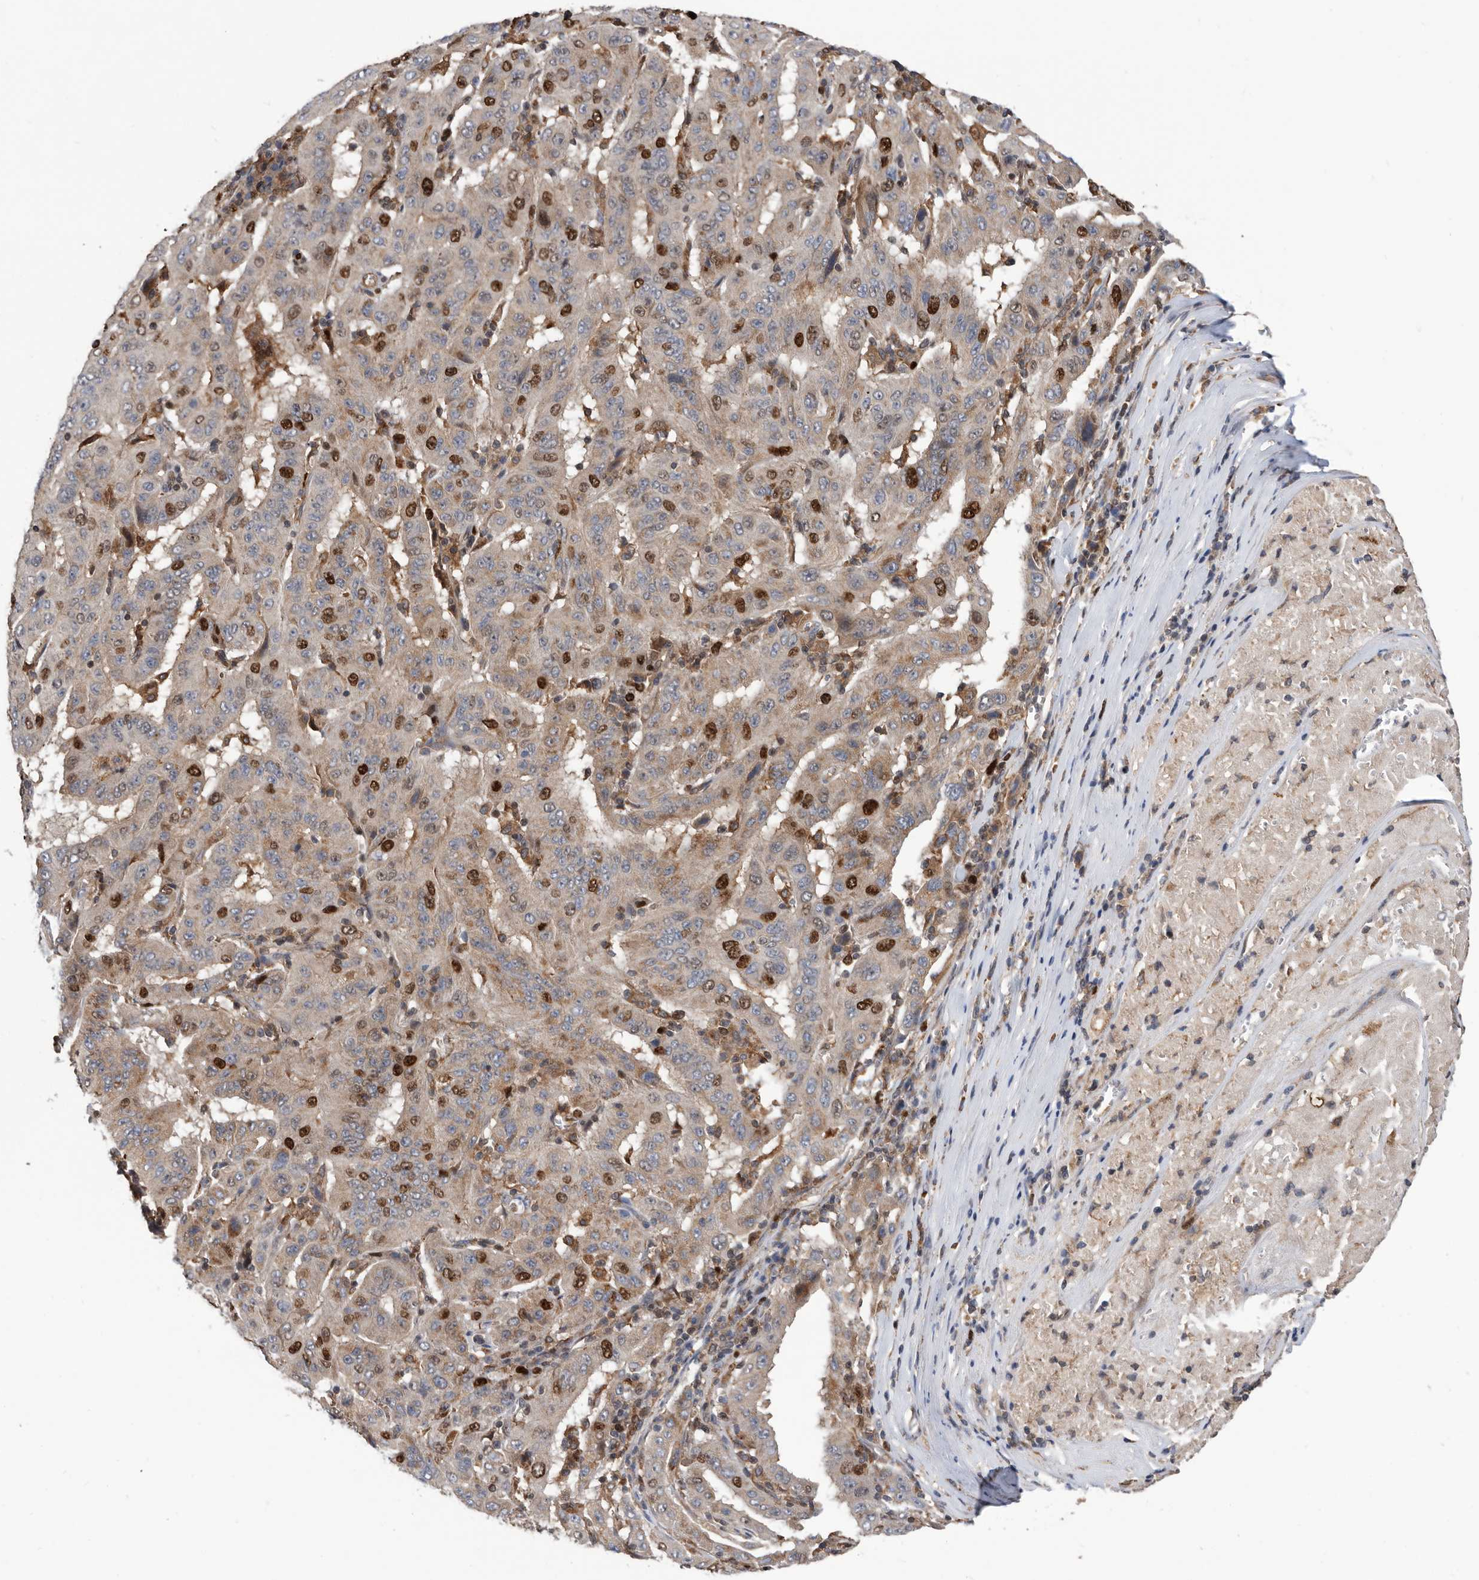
{"staining": {"intensity": "strong", "quantity": "25%-75%", "location": "cytoplasmic/membranous,nuclear"}, "tissue": "pancreatic cancer", "cell_type": "Tumor cells", "image_type": "cancer", "snomed": [{"axis": "morphology", "description": "Adenocarcinoma, NOS"}, {"axis": "topography", "description": "Pancreas"}], "caption": "DAB immunohistochemical staining of human pancreatic cancer (adenocarcinoma) demonstrates strong cytoplasmic/membranous and nuclear protein positivity in about 25%-75% of tumor cells.", "gene": "ATAD2", "patient": {"sex": "male", "age": 63}}